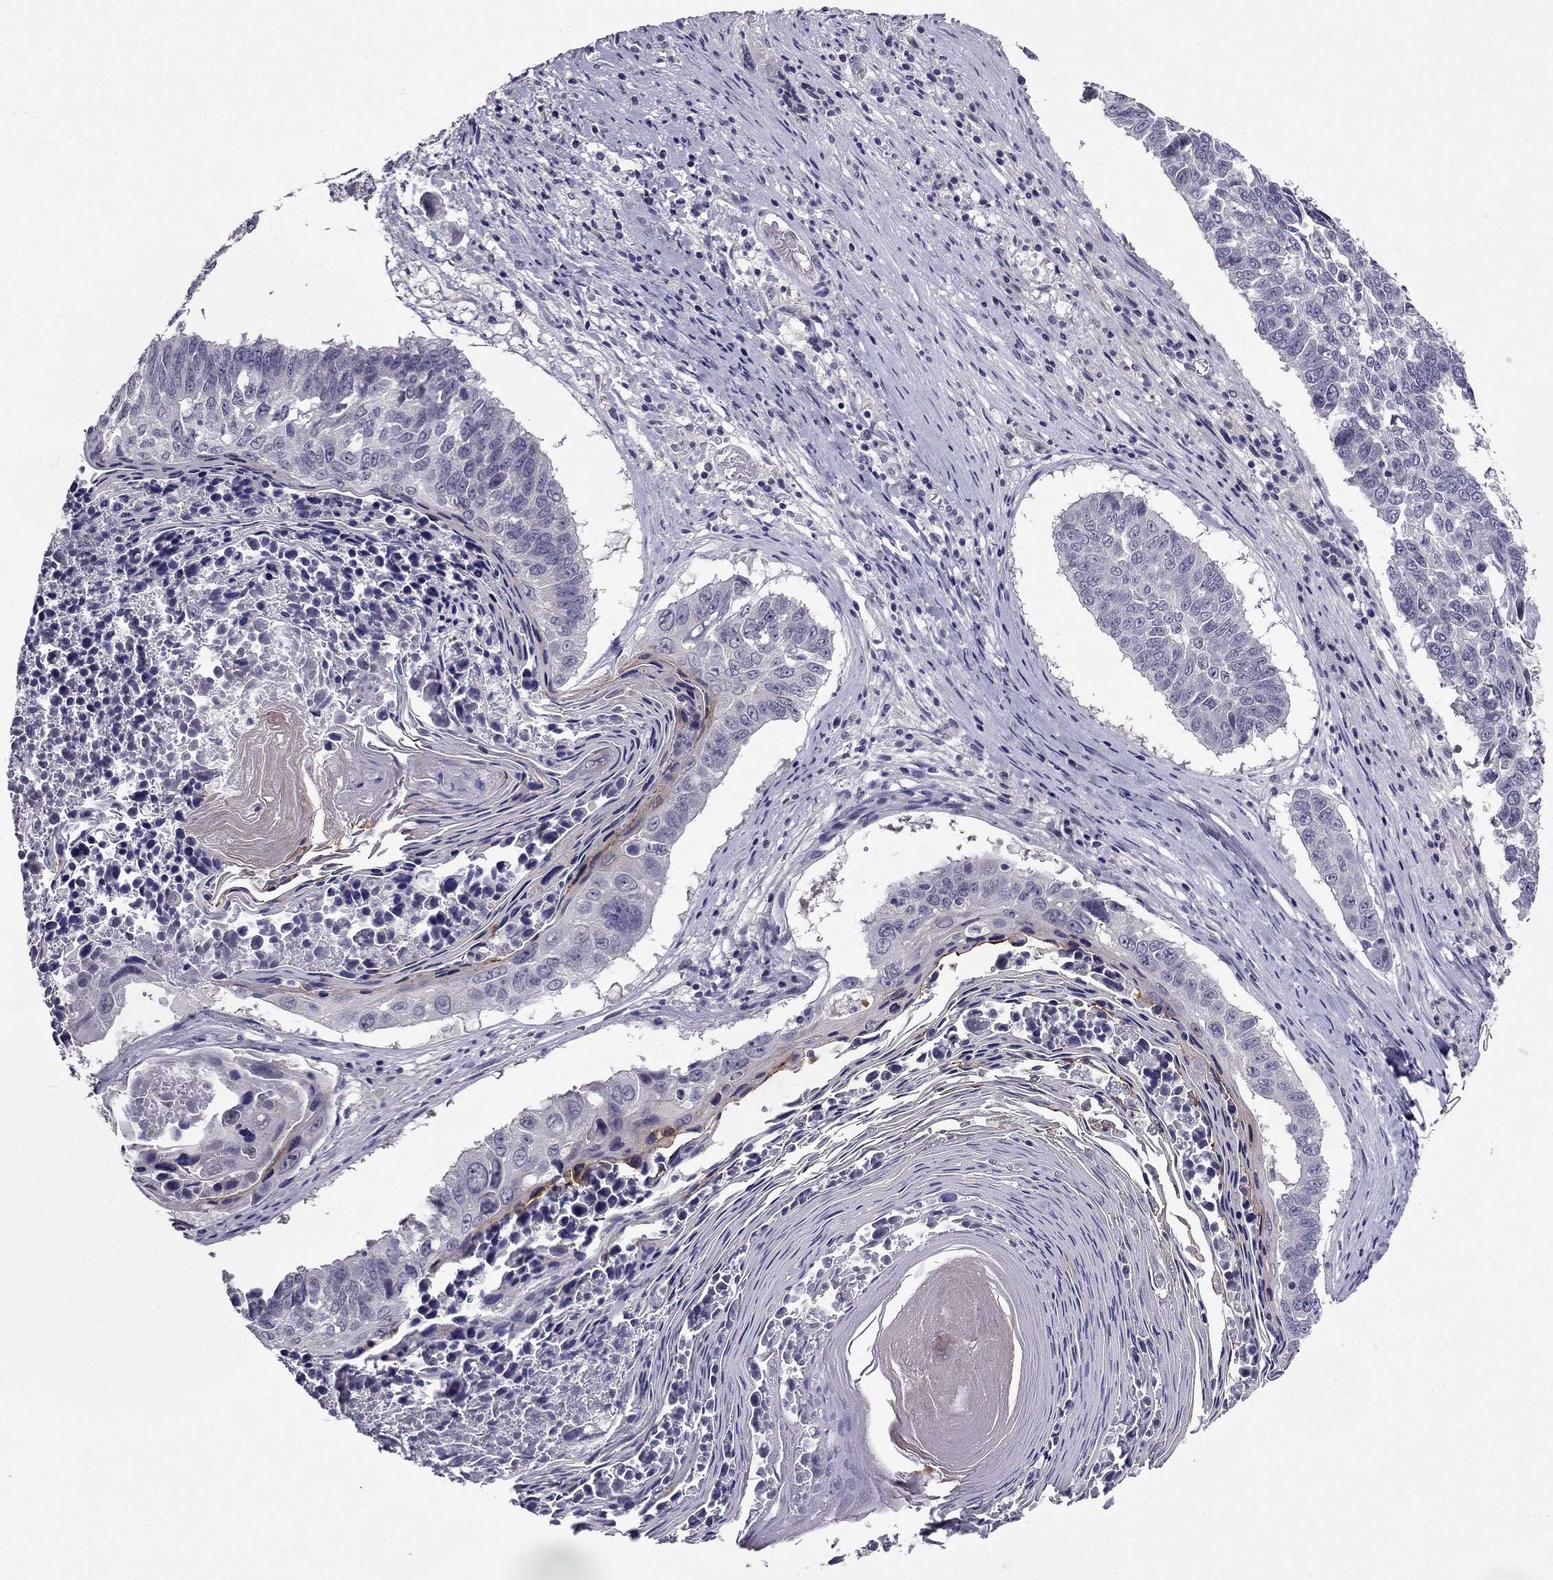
{"staining": {"intensity": "negative", "quantity": "none", "location": "none"}, "tissue": "lung cancer", "cell_type": "Tumor cells", "image_type": "cancer", "snomed": [{"axis": "morphology", "description": "Squamous cell carcinoma, NOS"}, {"axis": "topography", "description": "Lung"}], "caption": "DAB (3,3'-diaminobenzidine) immunohistochemical staining of human lung cancer (squamous cell carcinoma) demonstrates no significant expression in tumor cells. (Immunohistochemistry (ihc), brightfield microscopy, high magnification).", "gene": "DUSP15", "patient": {"sex": "male", "age": 73}}